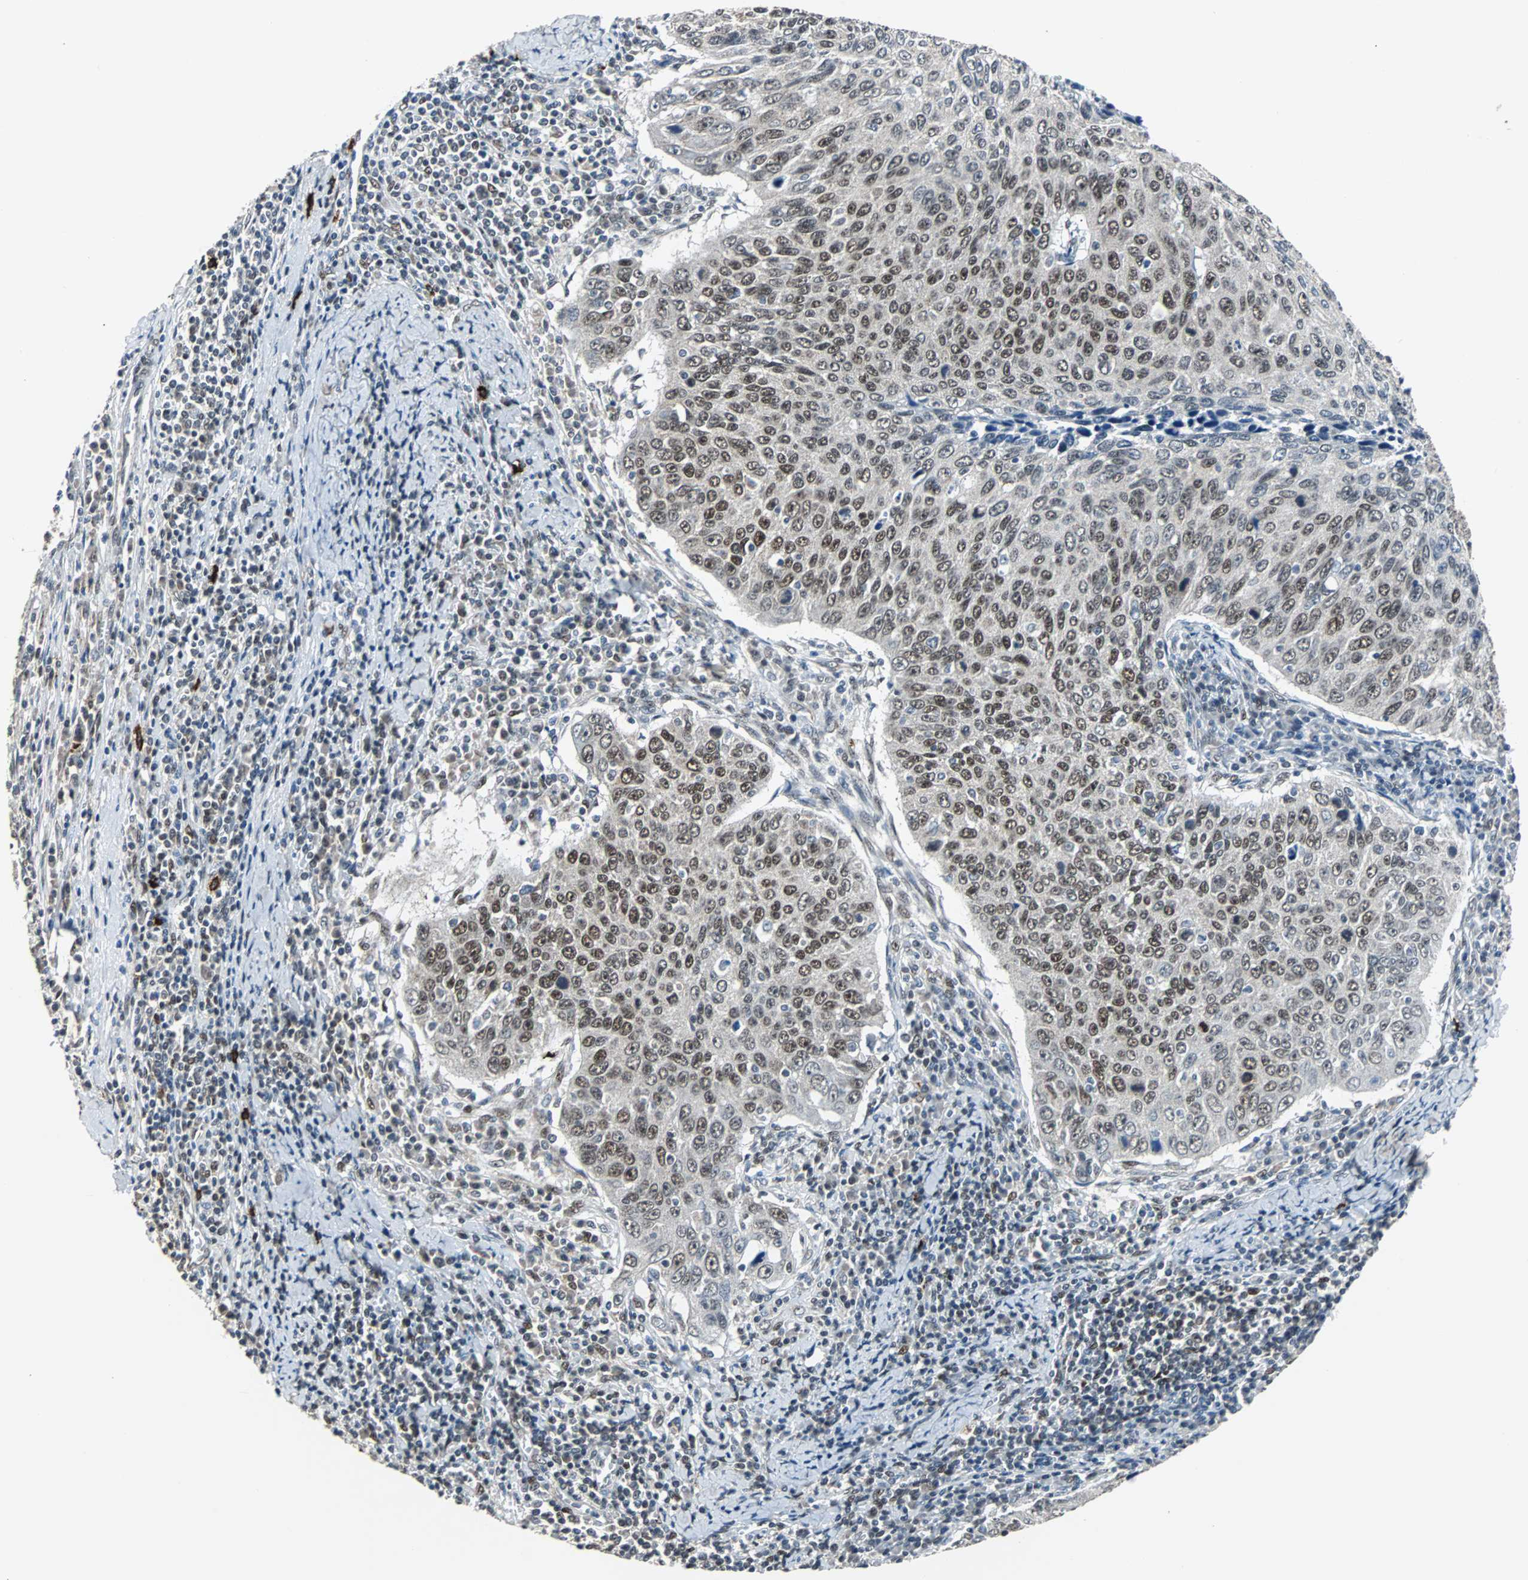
{"staining": {"intensity": "strong", "quantity": ">75%", "location": "nuclear"}, "tissue": "cervical cancer", "cell_type": "Tumor cells", "image_type": "cancer", "snomed": [{"axis": "morphology", "description": "Squamous cell carcinoma, NOS"}, {"axis": "topography", "description": "Cervix"}], "caption": "DAB (3,3'-diaminobenzidine) immunohistochemical staining of squamous cell carcinoma (cervical) displays strong nuclear protein staining in approximately >75% of tumor cells.", "gene": "ZHX2", "patient": {"sex": "female", "age": 53}}